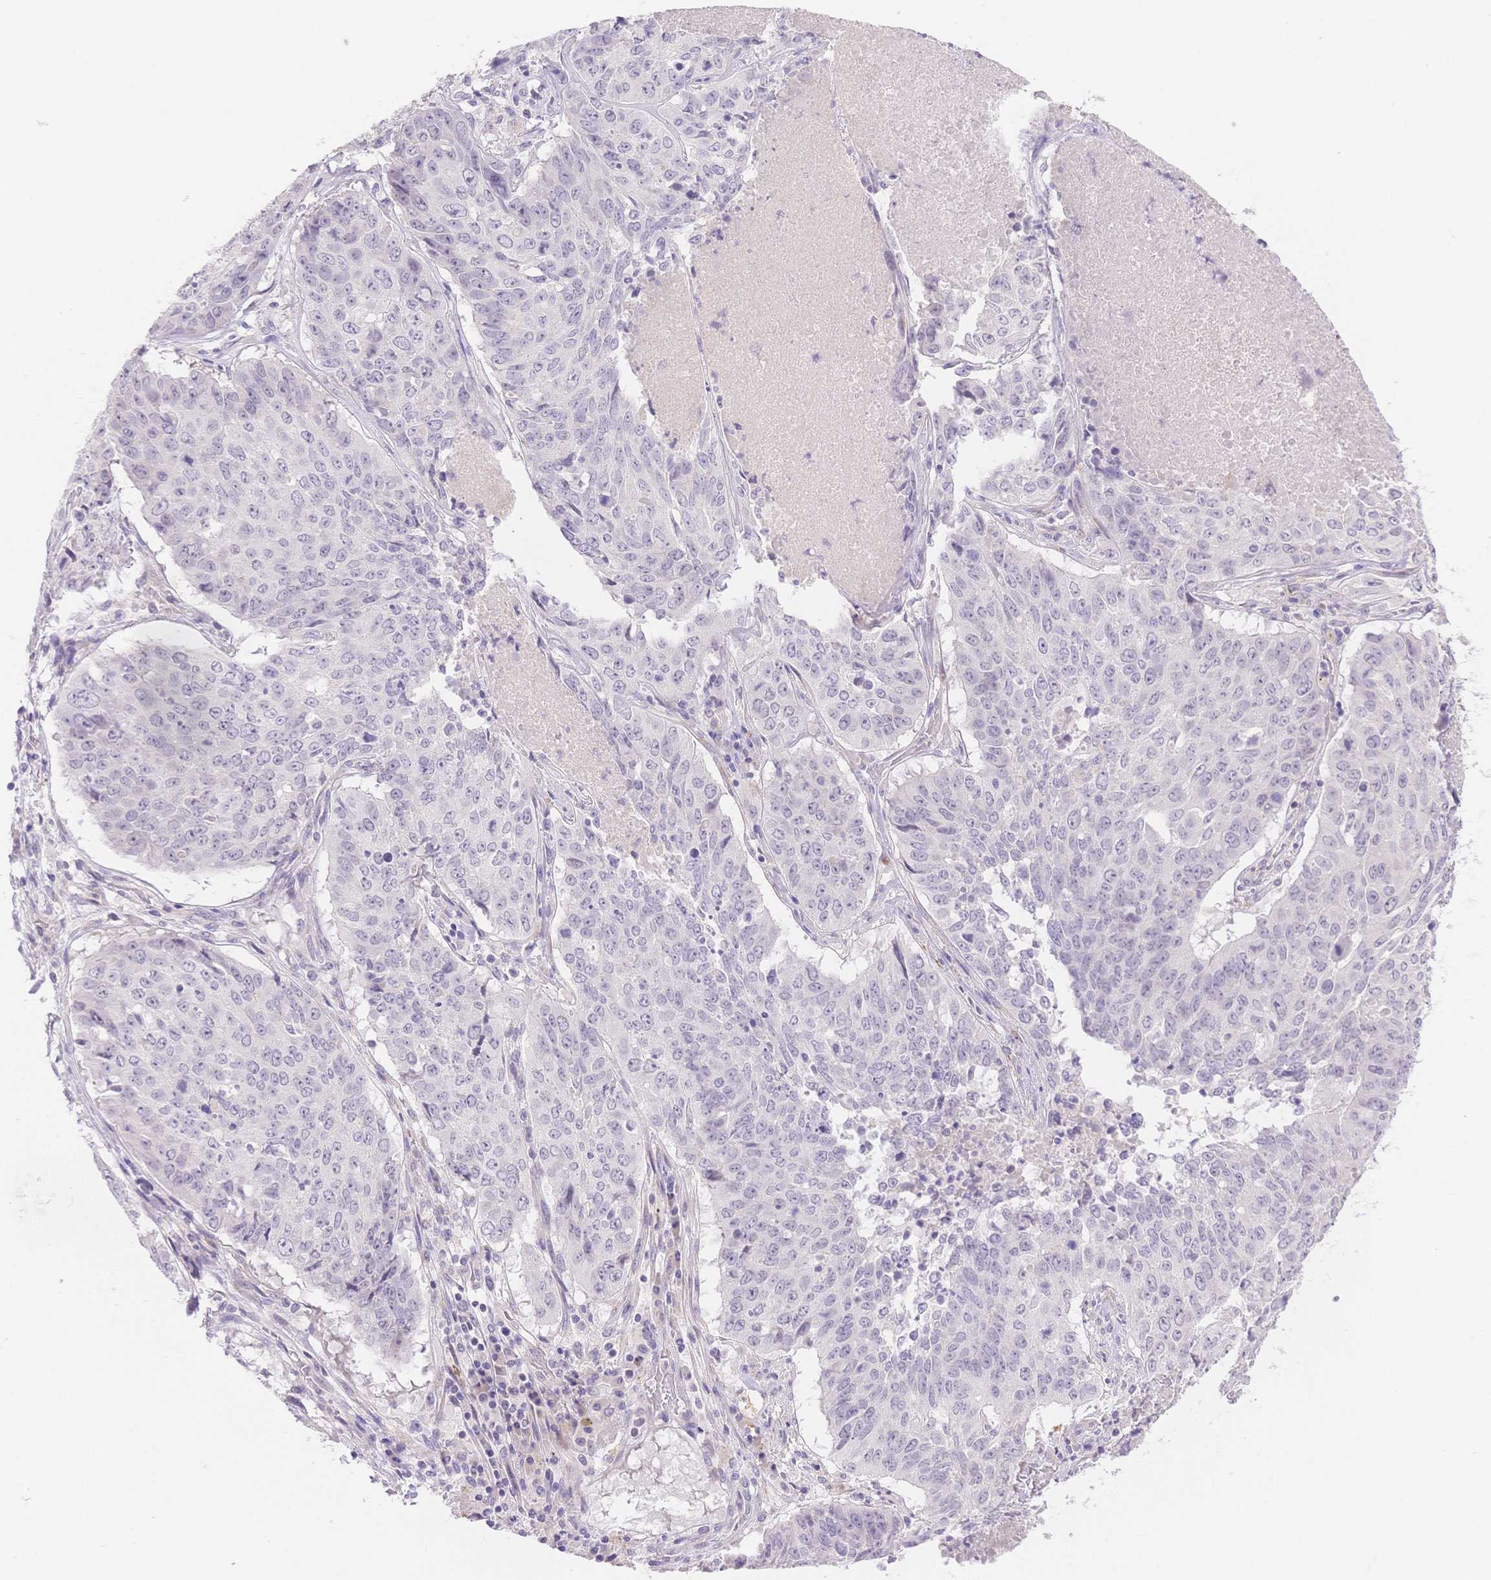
{"staining": {"intensity": "negative", "quantity": "none", "location": "none"}, "tissue": "lung cancer", "cell_type": "Tumor cells", "image_type": "cancer", "snomed": [{"axis": "morphology", "description": "Normal tissue, NOS"}, {"axis": "morphology", "description": "Squamous cell carcinoma, NOS"}, {"axis": "topography", "description": "Bronchus"}, {"axis": "topography", "description": "Lung"}], "caption": "There is no significant staining in tumor cells of lung cancer.", "gene": "MYOM1", "patient": {"sex": "male", "age": 64}}